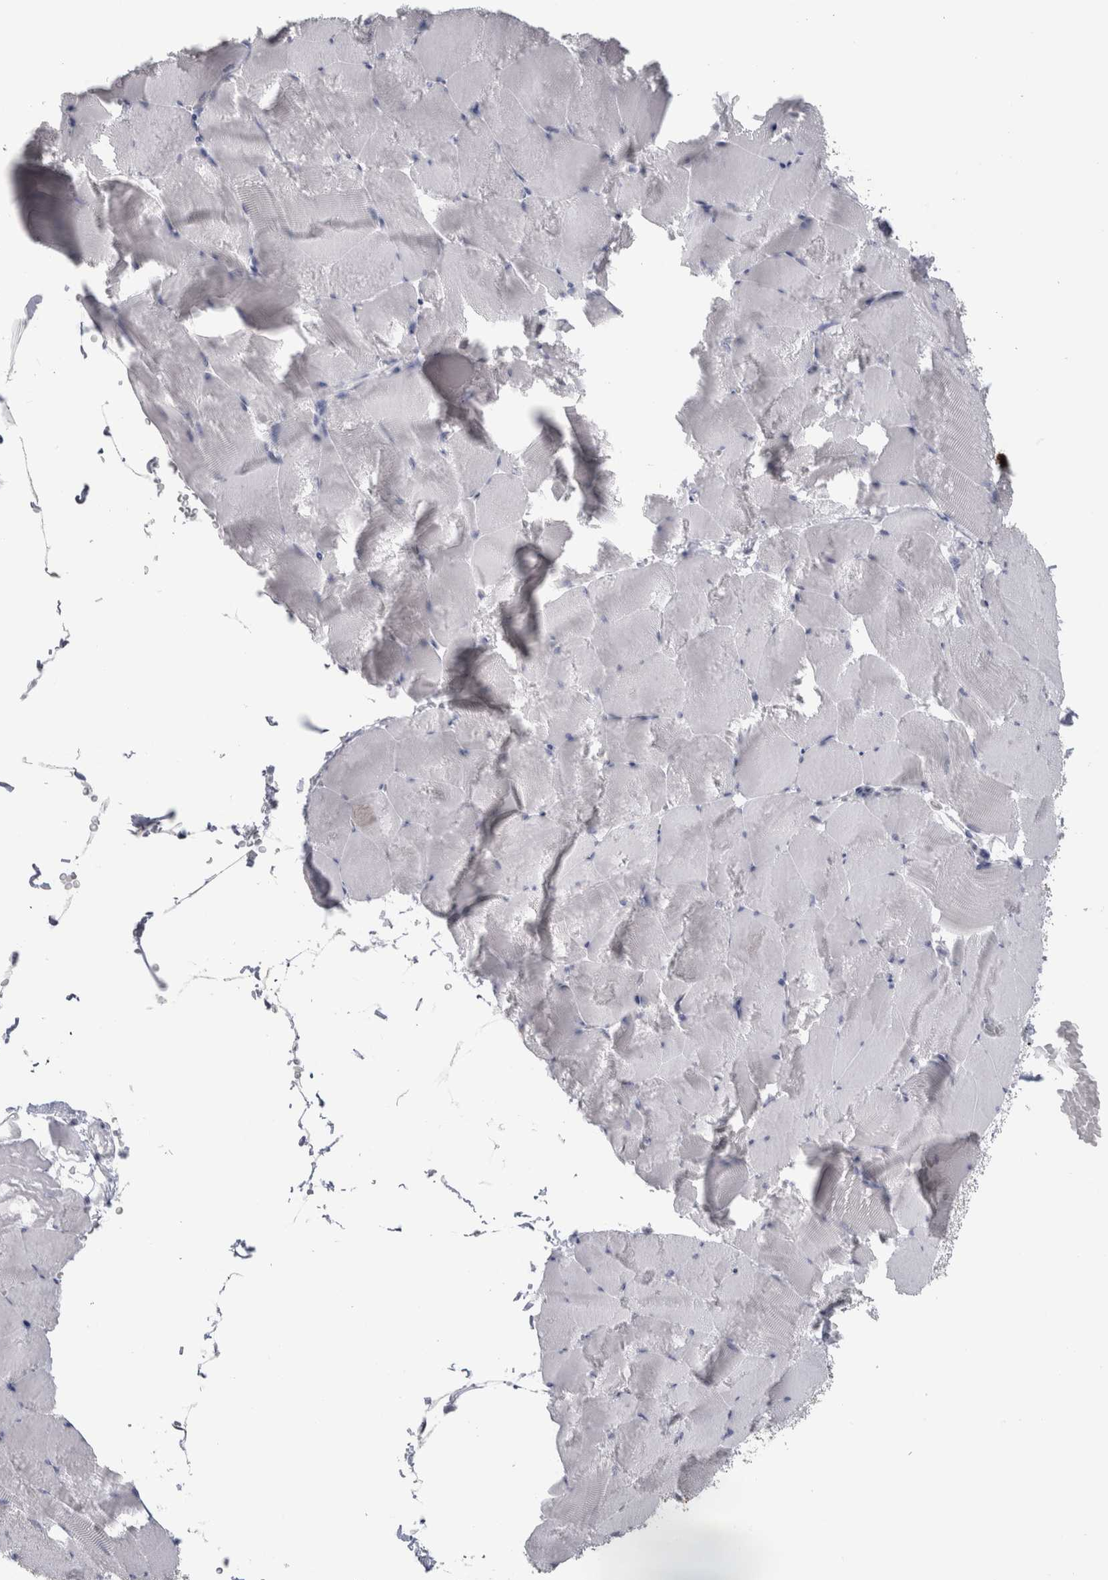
{"staining": {"intensity": "negative", "quantity": "none", "location": "none"}, "tissue": "skeletal muscle", "cell_type": "Myocytes", "image_type": "normal", "snomed": [{"axis": "morphology", "description": "Normal tissue, NOS"}, {"axis": "topography", "description": "Skeletal muscle"}], "caption": "This micrograph is of unremarkable skeletal muscle stained with IHC to label a protein in brown with the nuclei are counter-stained blue. There is no staining in myocytes. The staining was performed using DAB (3,3'-diaminobenzidine) to visualize the protein expression in brown, while the nuclei were stained in blue with hematoxylin (Magnification: 20x).", "gene": "CDH17", "patient": {"sex": "male", "age": 62}}